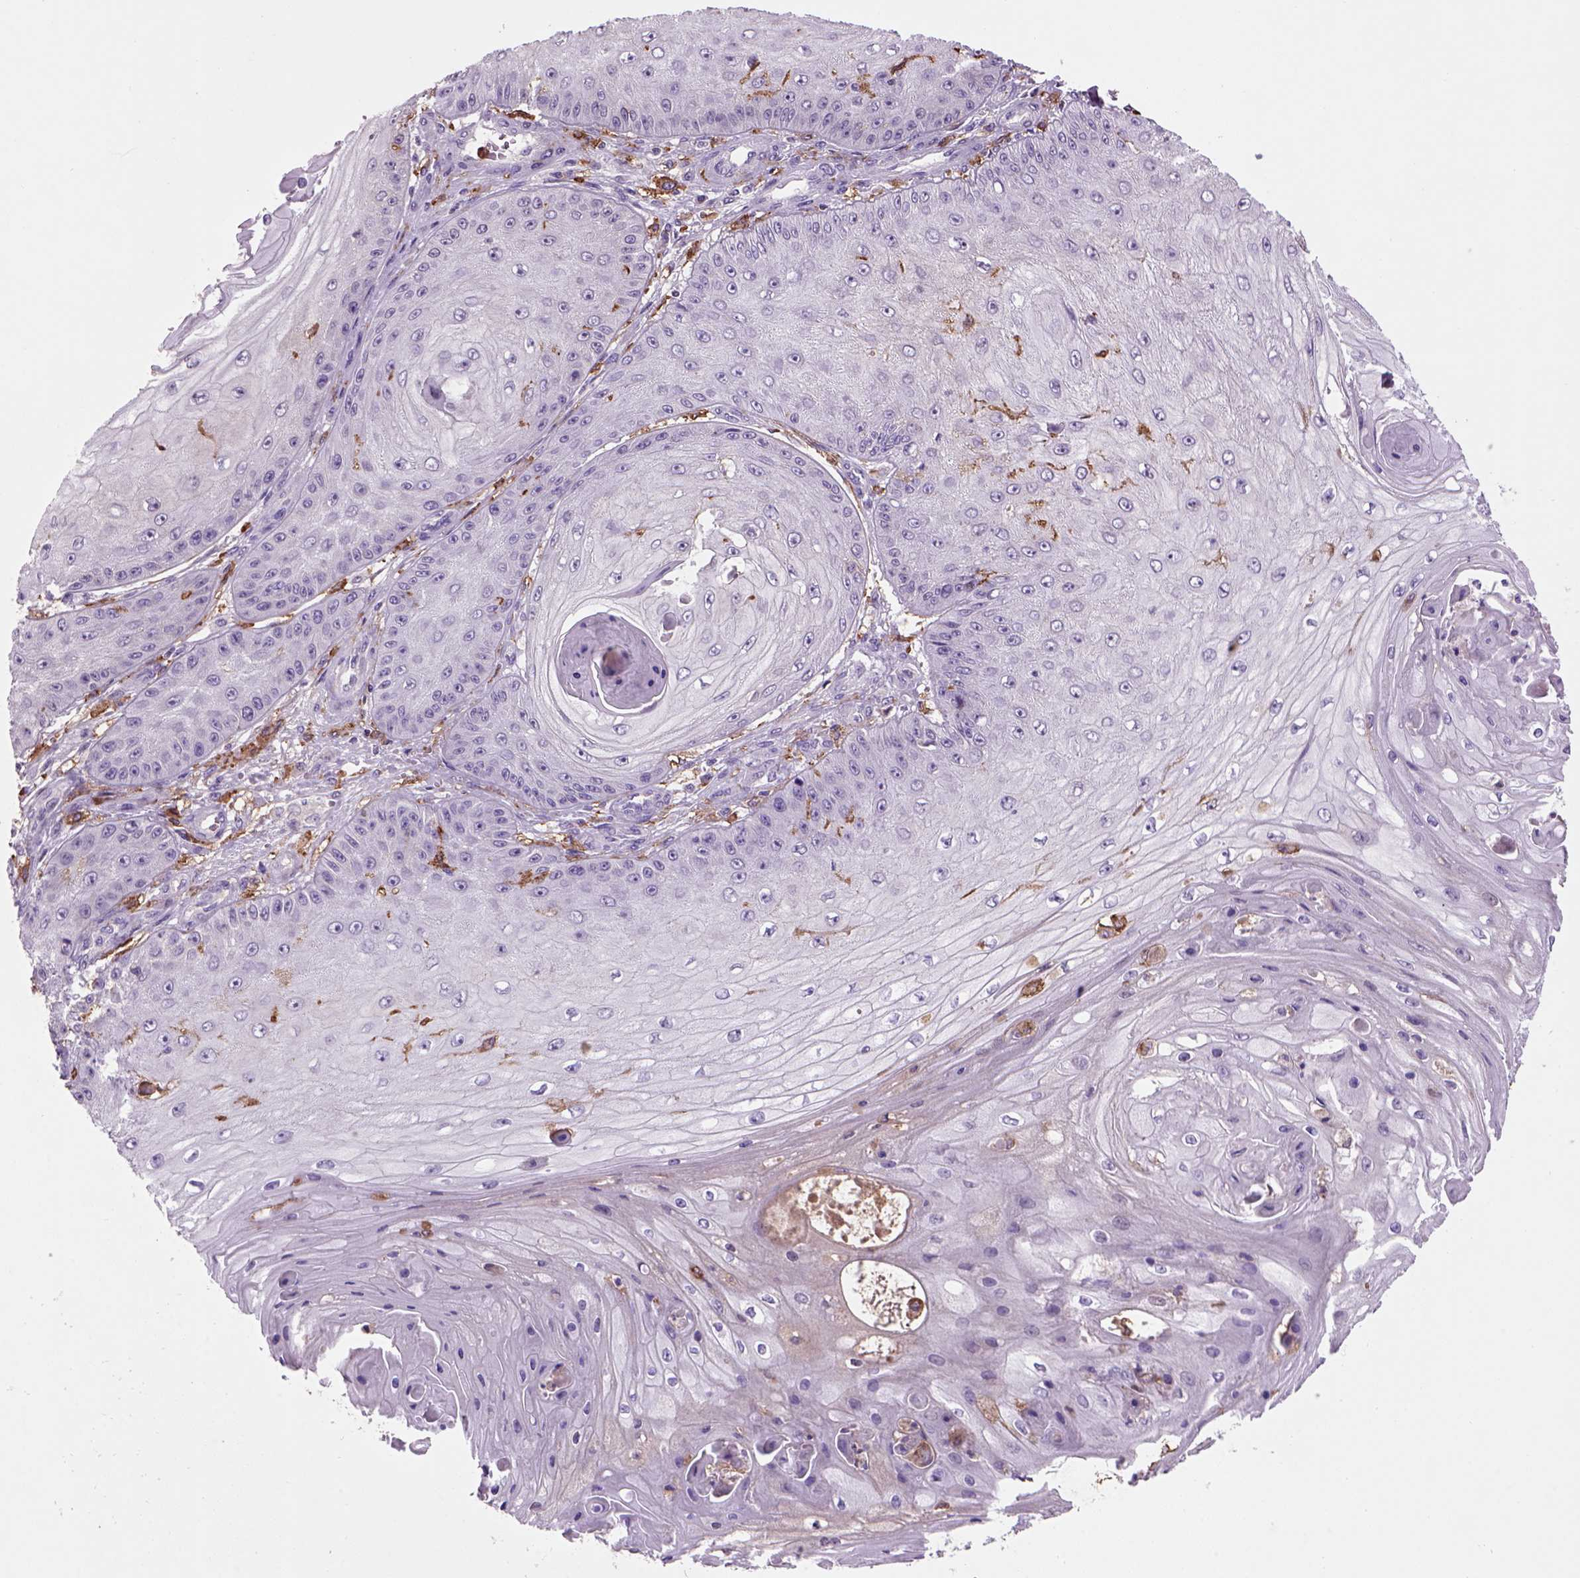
{"staining": {"intensity": "negative", "quantity": "none", "location": "none"}, "tissue": "skin cancer", "cell_type": "Tumor cells", "image_type": "cancer", "snomed": [{"axis": "morphology", "description": "Squamous cell carcinoma, NOS"}, {"axis": "topography", "description": "Skin"}], "caption": "Tumor cells show no significant protein staining in skin cancer. (DAB immunohistochemistry visualized using brightfield microscopy, high magnification).", "gene": "CD14", "patient": {"sex": "male", "age": 70}}